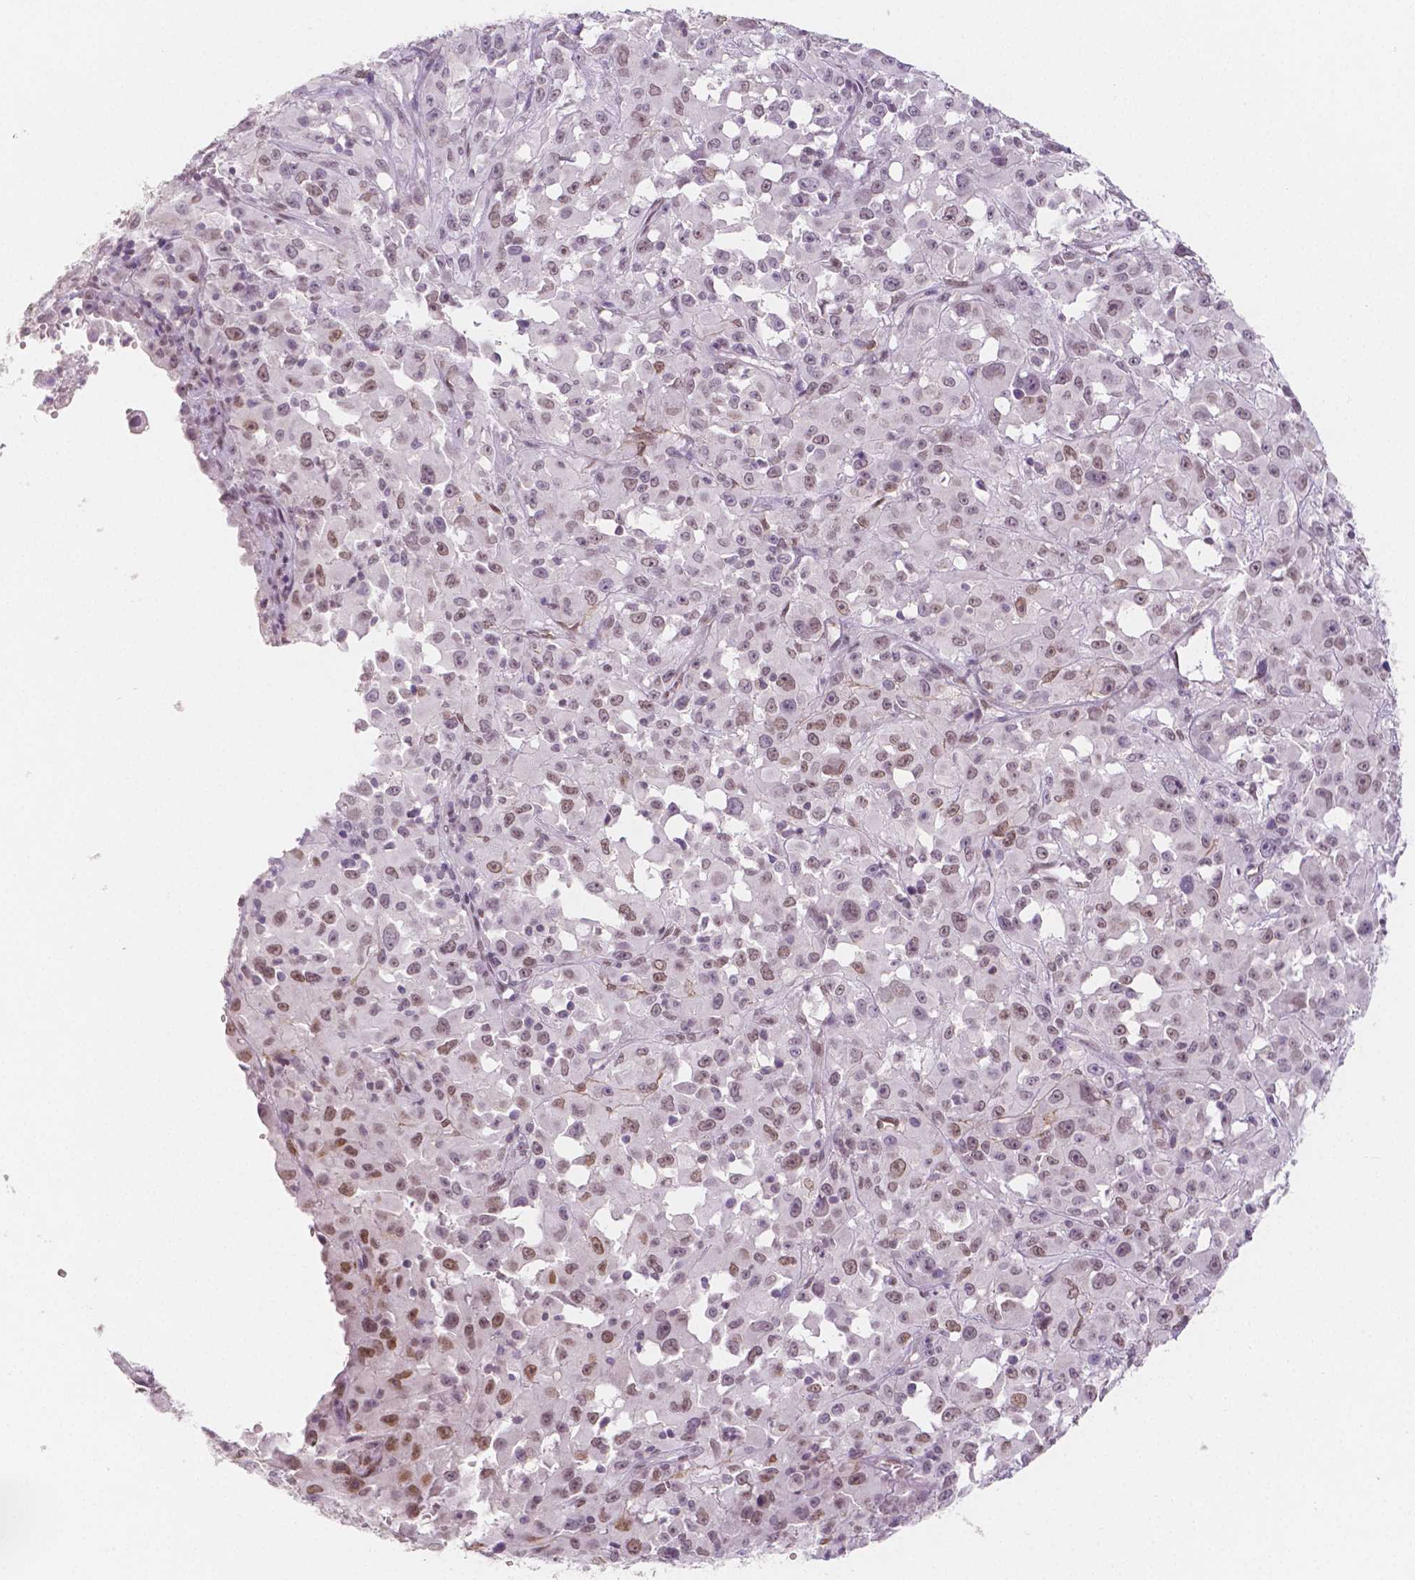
{"staining": {"intensity": "moderate", "quantity": "25%-75%", "location": "nuclear"}, "tissue": "melanoma", "cell_type": "Tumor cells", "image_type": "cancer", "snomed": [{"axis": "morphology", "description": "Malignant melanoma, Metastatic site"}, {"axis": "topography", "description": "Soft tissue"}], "caption": "Immunohistochemical staining of human malignant melanoma (metastatic site) reveals moderate nuclear protein positivity in about 25%-75% of tumor cells. The staining was performed using DAB, with brown indicating positive protein expression. Nuclei are stained blue with hematoxylin.", "gene": "KDM5B", "patient": {"sex": "male", "age": 50}}